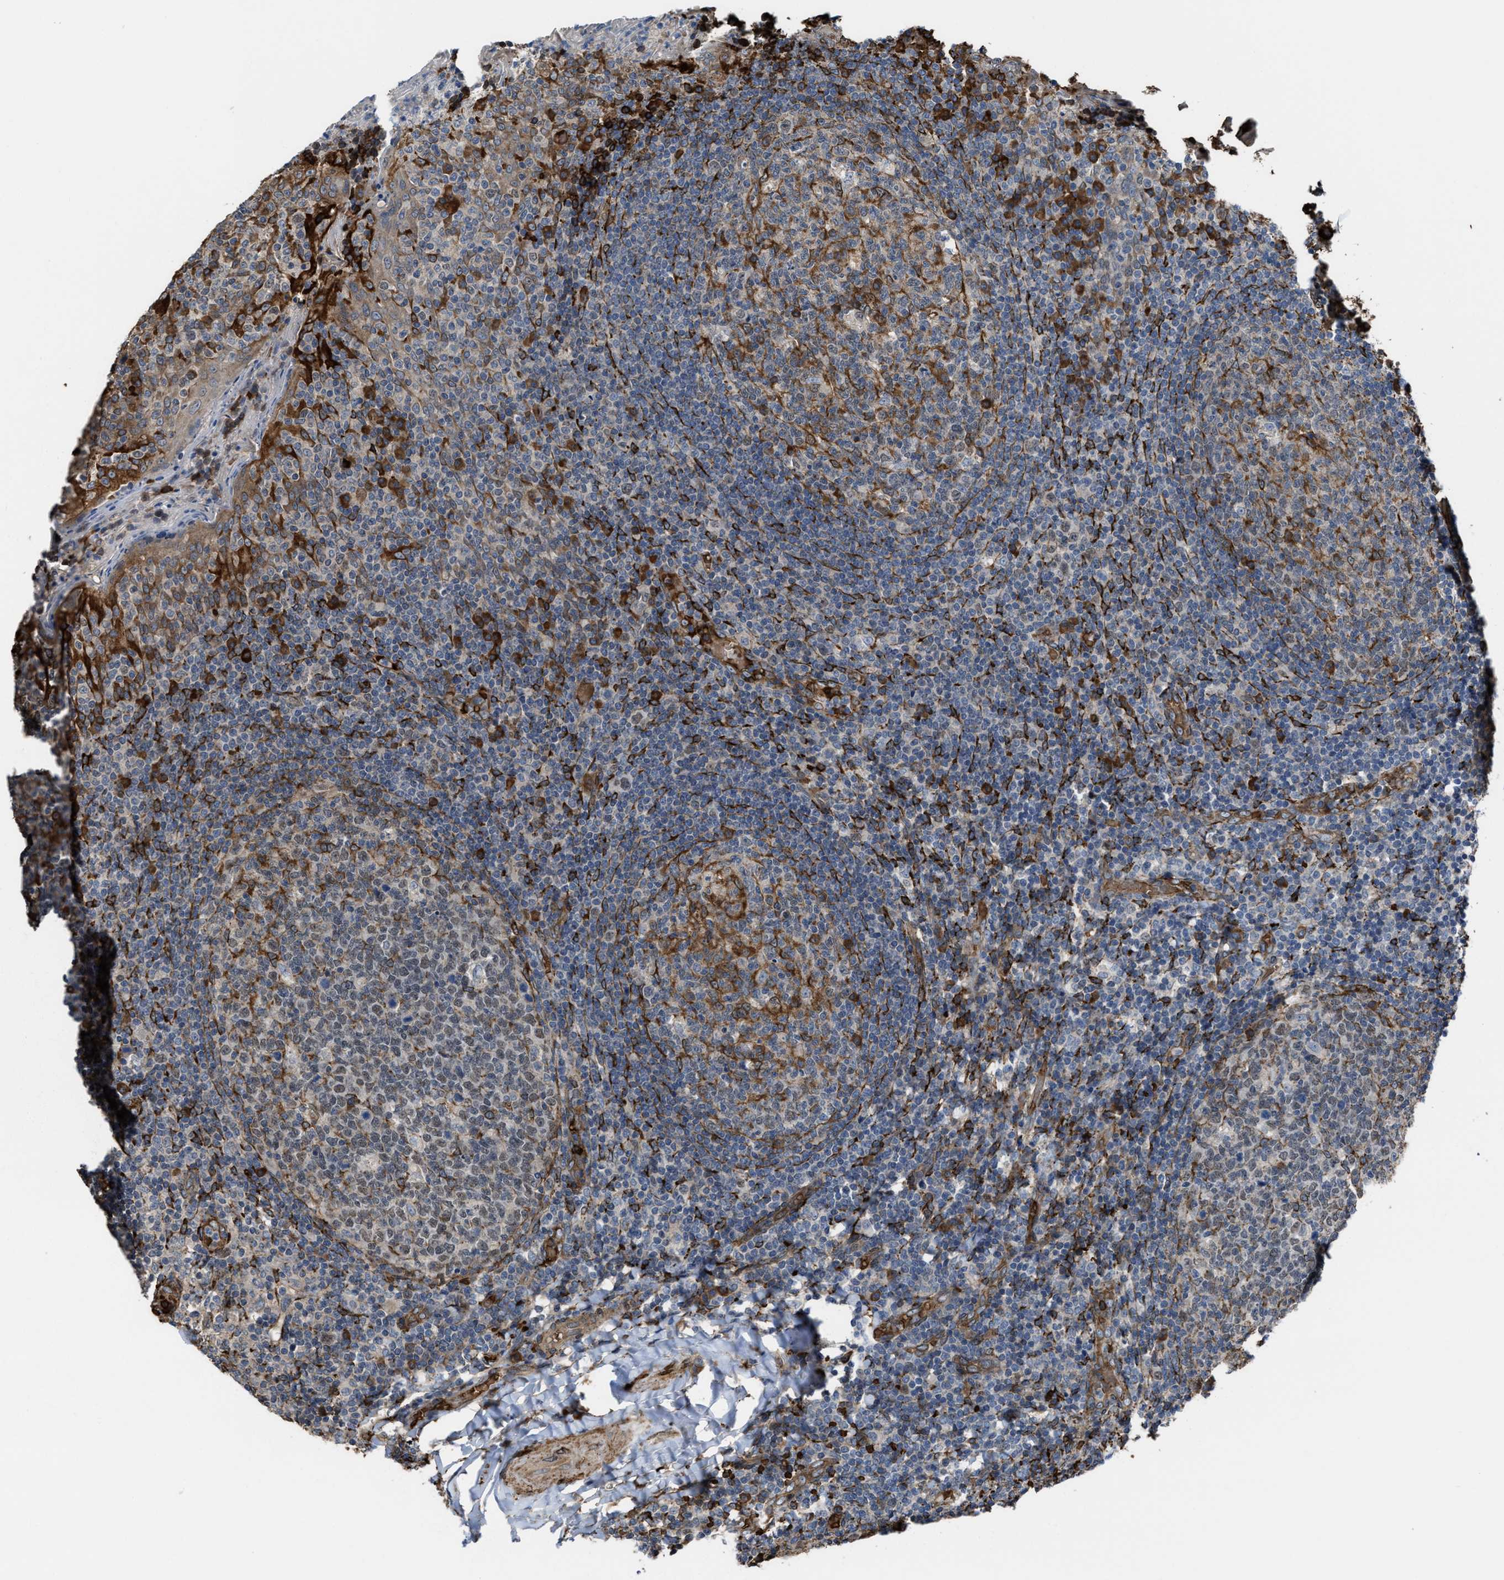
{"staining": {"intensity": "moderate", "quantity": "<25%", "location": "cytoplasmic/membranous,nuclear"}, "tissue": "tonsil", "cell_type": "Germinal center cells", "image_type": "normal", "snomed": [{"axis": "morphology", "description": "Normal tissue, NOS"}, {"axis": "topography", "description": "Tonsil"}], "caption": "An image of tonsil stained for a protein demonstrates moderate cytoplasmic/membranous,nuclear brown staining in germinal center cells.", "gene": "SELENOM", "patient": {"sex": "female", "age": 19}}